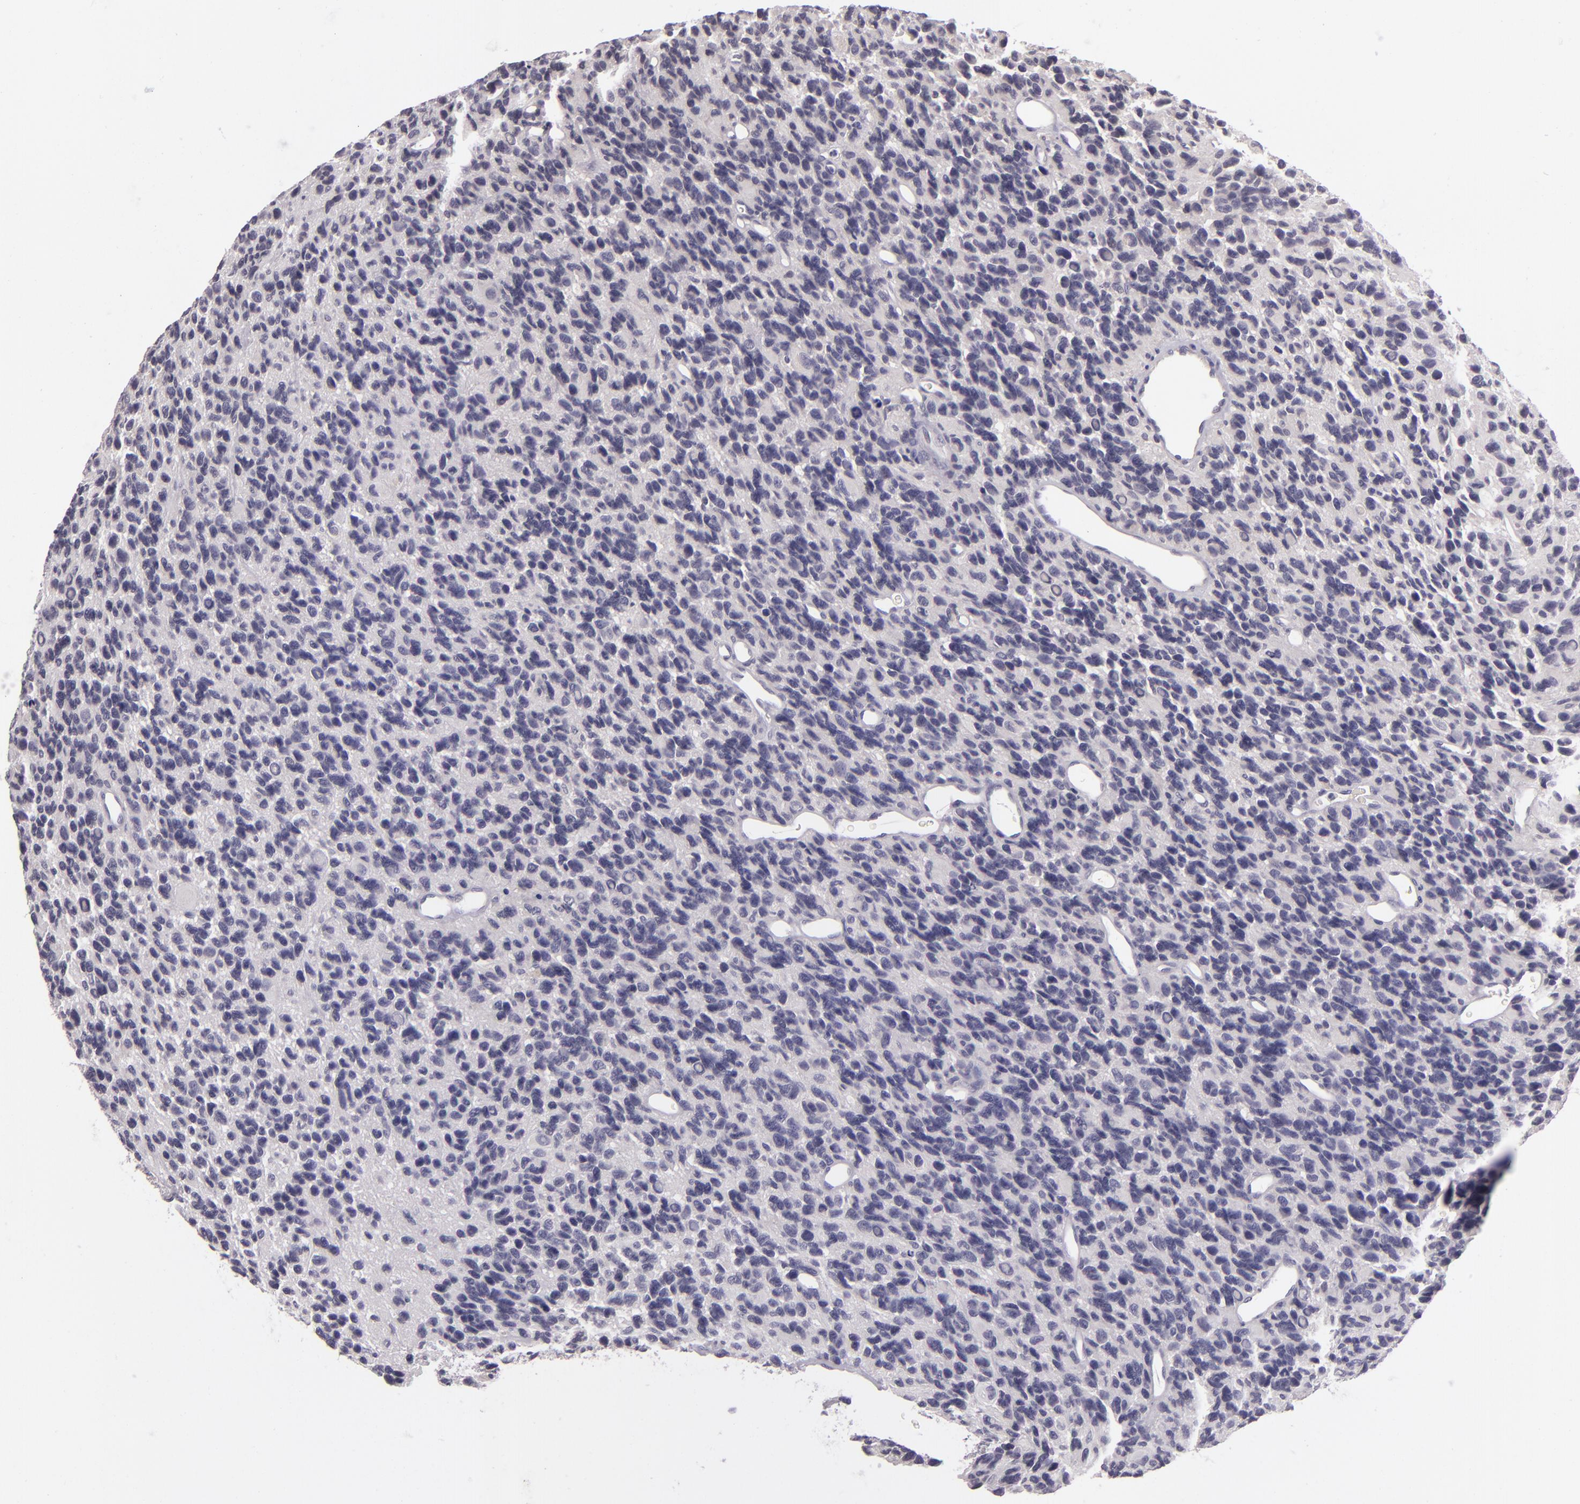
{"staining": {"intensity": "negative", "quantity": "none", "location": "none"}, "tissue": "glioma", "cell_type": "Tumor cells", "image_type": "cancer", "snomed": [{"axis": "morphology", "description": "Glioma, malignant, High grade"}, {"axis": "topography", "description": "Brain"}], "caption": "High power microscopy image of an immunohistochemistry (IHC) histopathology image of glioma, revealing no significant staining in tumor cells.", "gene": "EGFL6", "patient": {"sex": "male", "age": 77}}